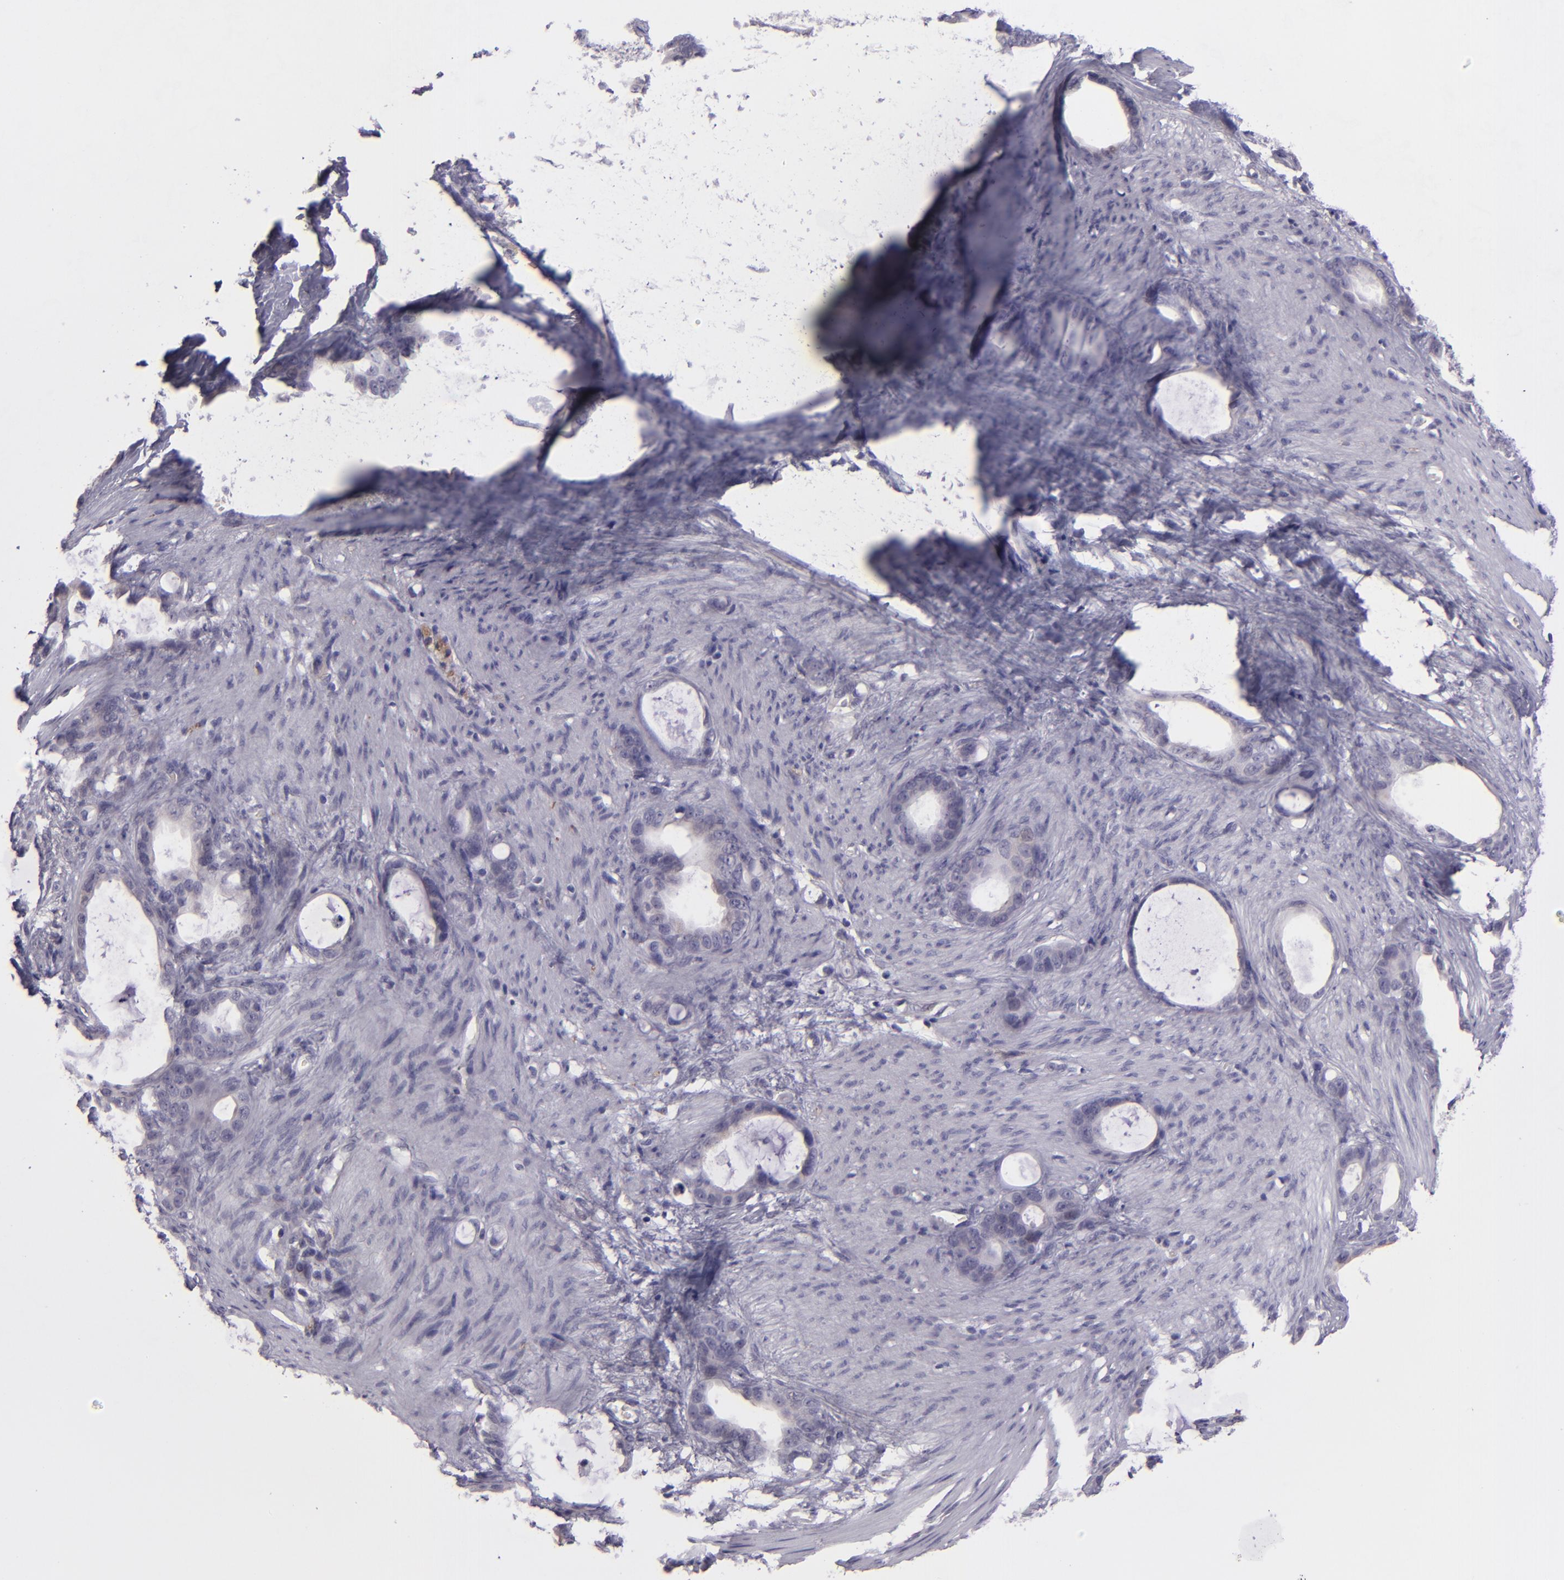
{"staining": {"intensity": "negative", "quantity": "none", "location": "none"}, "tissue": "stomach cancer", "cell_type": "Tumor cells", "image_type": "cancer", "snomed": [{"axis": "morphology", "description": "Adenocarcinoma, NOS"}, {"axis": "topography", "description": "Stomach"}], "caption": "This image is of adenocarcinoma (stomach) stained with immunohistochemistry to label a protein in brown with the nuclei are counter-stained blue. There is no staining in tumor cells. The staining is performed using DAB brown chromogen with nuclei counter-stained in using hematoxylin.", "gene": "SNCB", "patient": {"sex": "female", "age": 75}}